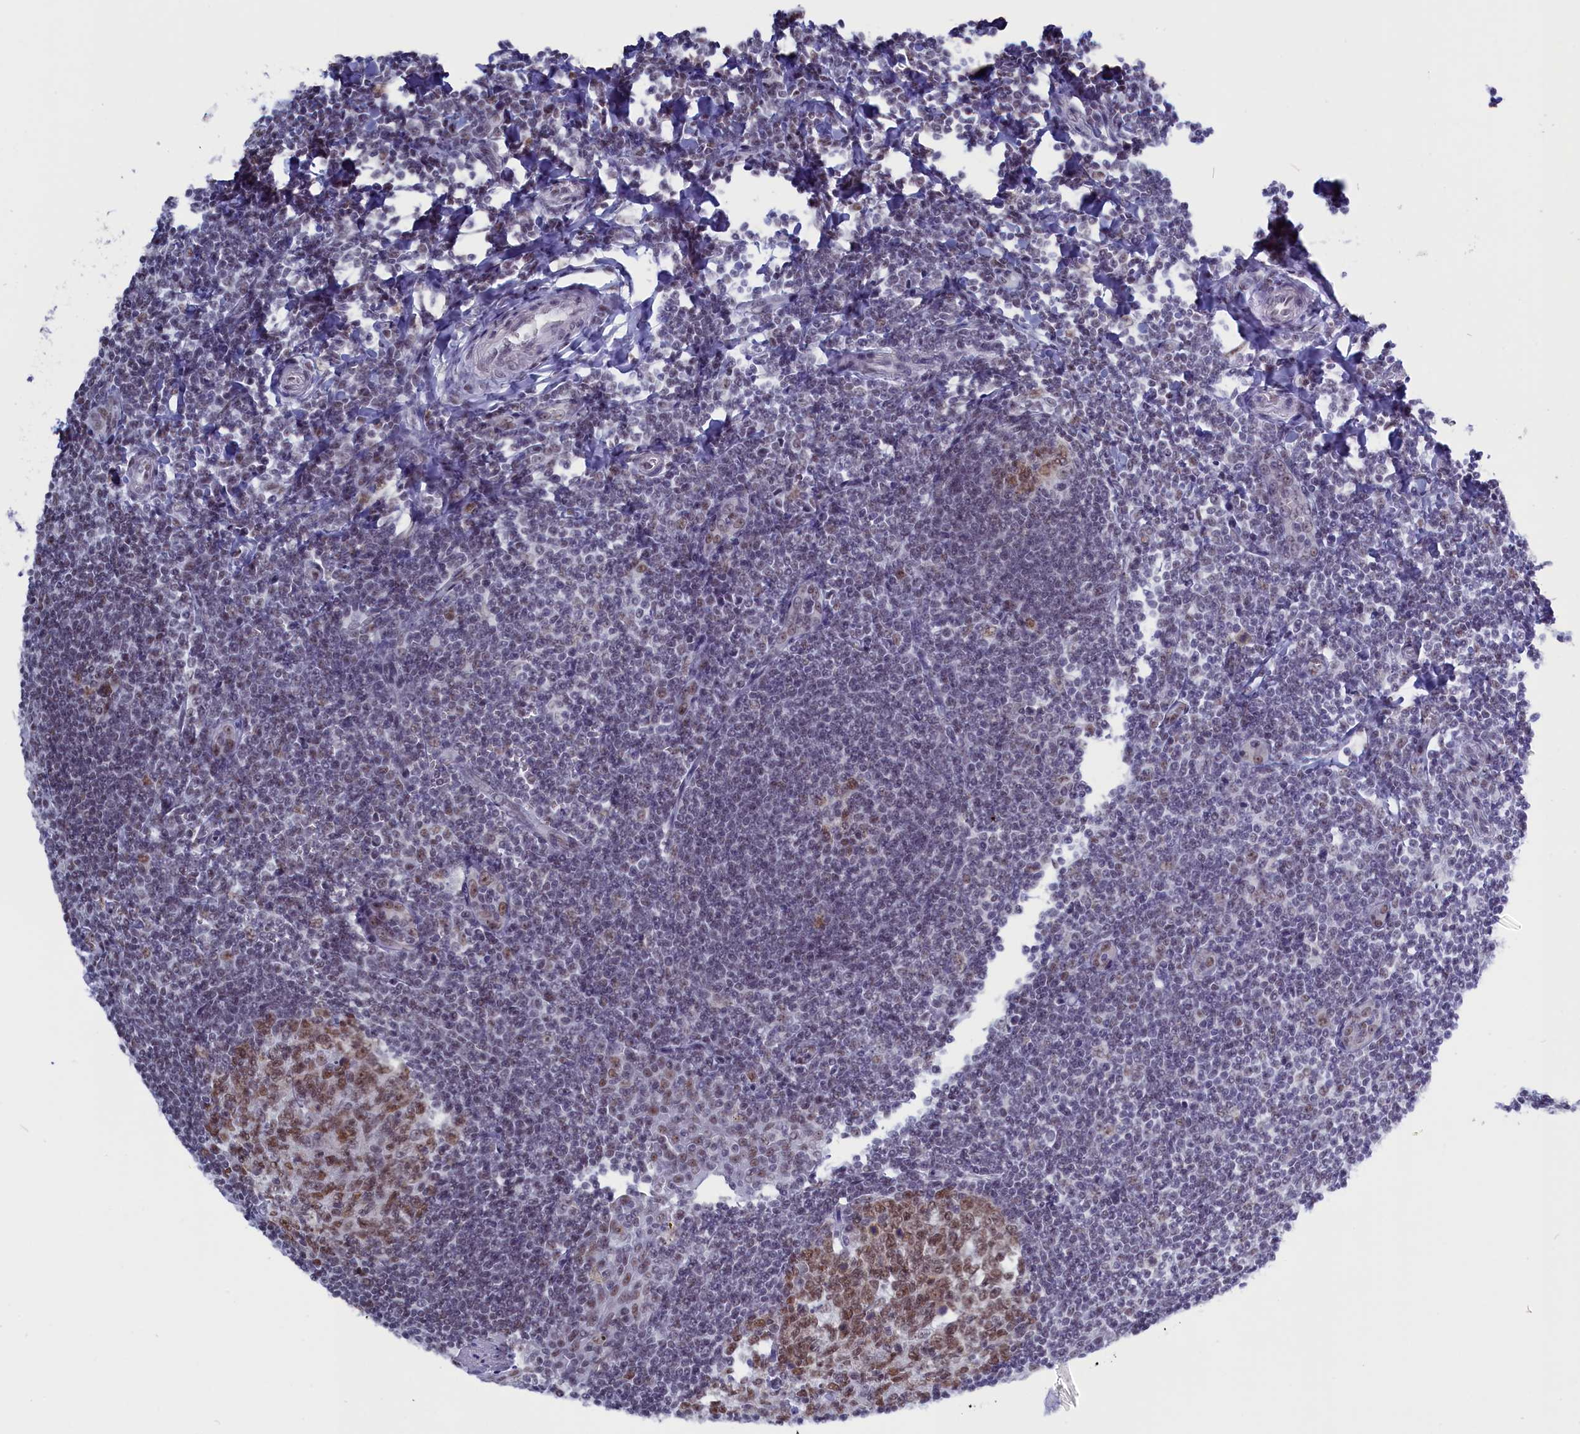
{"staining": {"intensity": "moderate", "quantity": ">75%", "location": "nuclear"}, "tissue": "tonsil", "cell_type": "Germinal center cells", "image_type": "normal", "snomed": [{"axis": "morphology", "description": "Normal tissue, NOS"}, {"axis": "topography", "description": "Tonsil"}], "caption": "This histopathology image displays immunohistochemistry (IHC) staining of unremarkable tonsil, with medium moderate nuclear positivity in about >75% of germinal center cells.", "gene": "CD2BP2", "patient": {"sex": "male", "age": 27}}